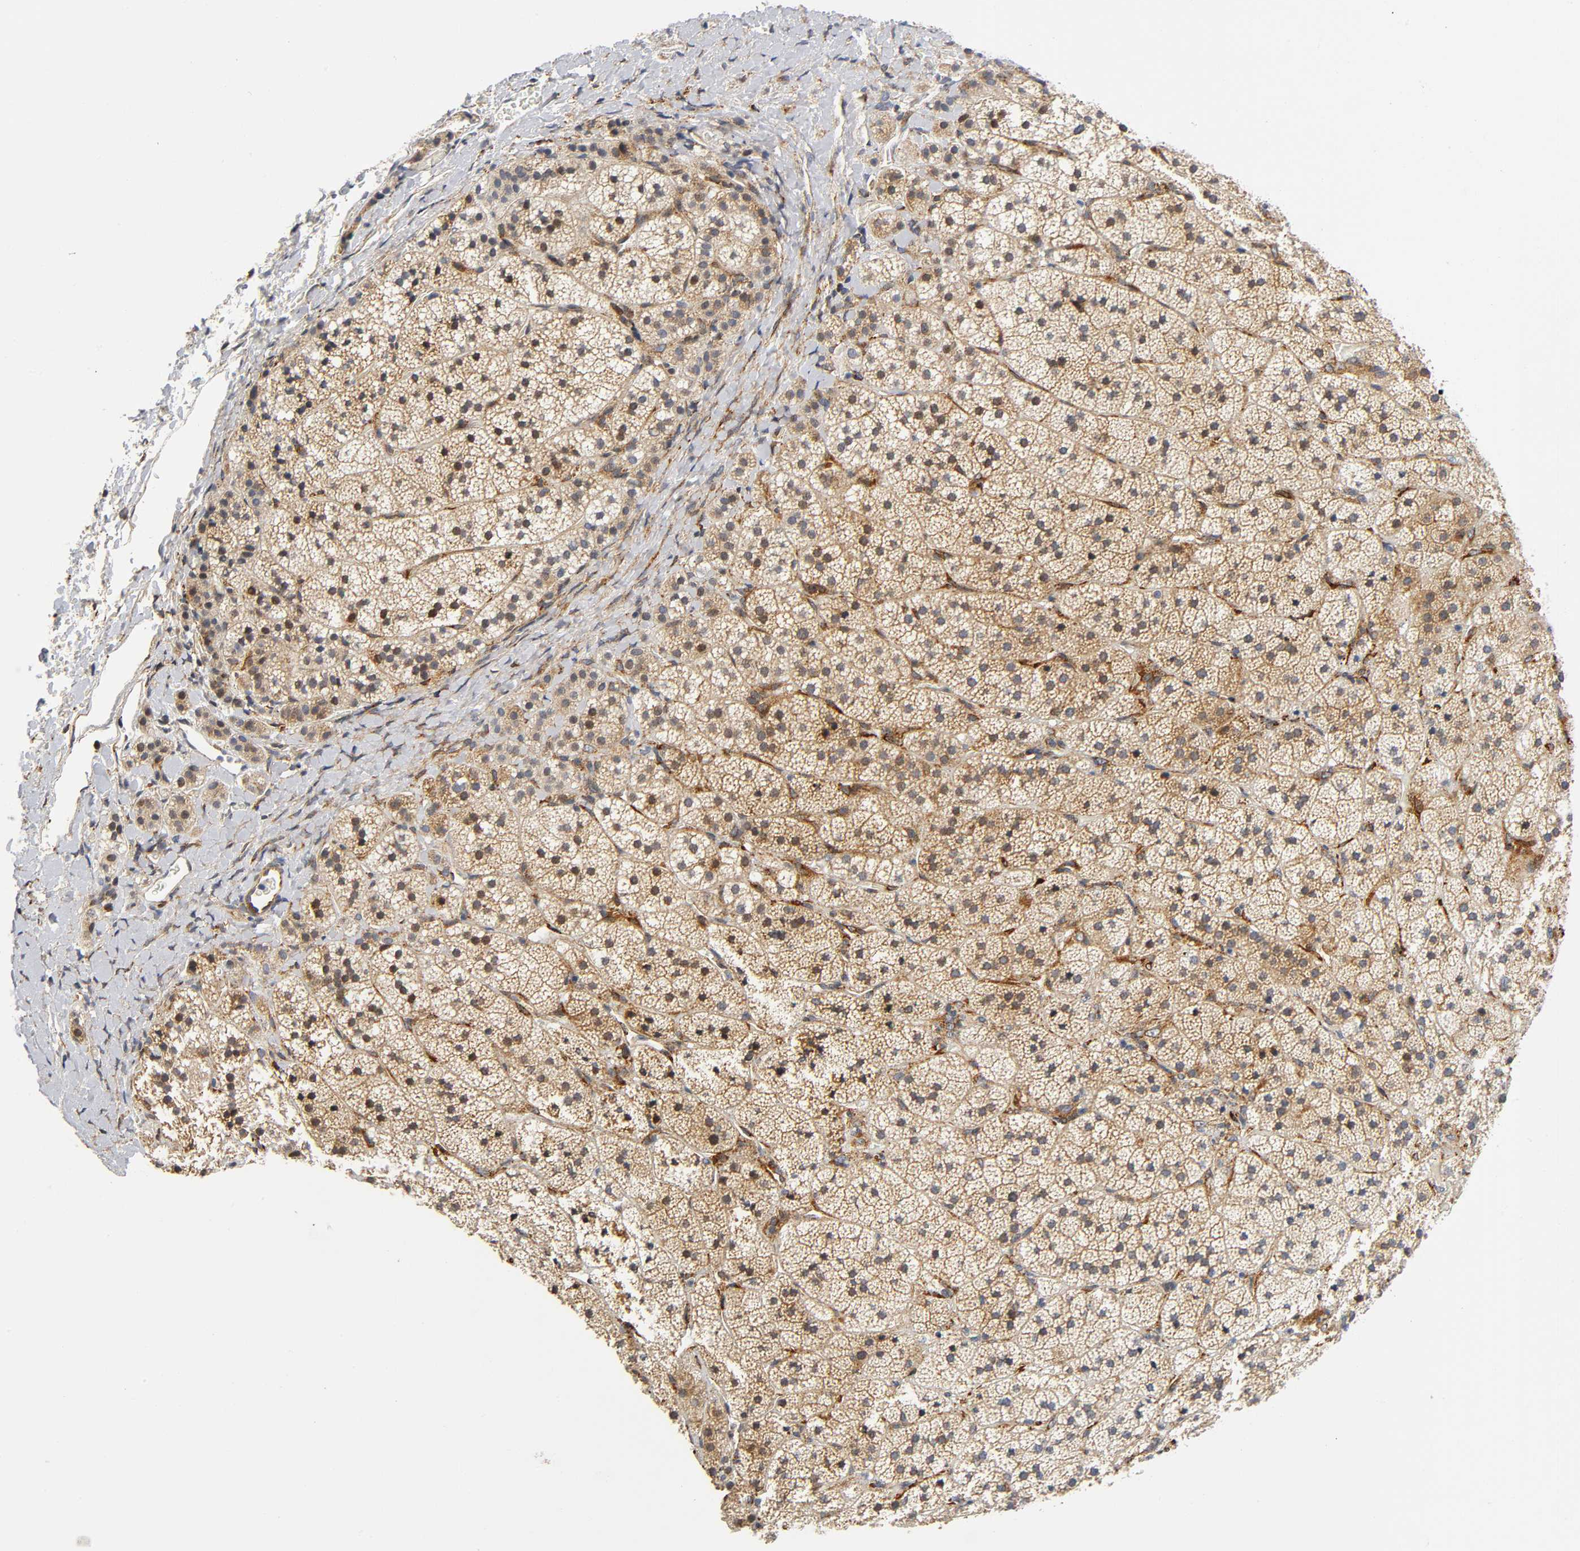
{"staining": {"intensity": "moderate", "quantity": ">75%", "location": "cytoplasmic/membranous,nuclear"}, "tissue": "adrenal gland", "cell_type": "Glandular cells", "image_type": "normal", "snomed": [{"axis": "morphology", "description": "Normal tissue, NOS"}, {"axis": "topography", "description": "Adrenal gland"}], "caption": "Approximately >75% of glandular cells in benign human adrenal gland display moderate cytoplasmic/membranous,nuclear protein positivity as visualized by brown immunohistochemical staining.", "gene": "SOS2", "patient": {"sex": "female", "age": 44}}